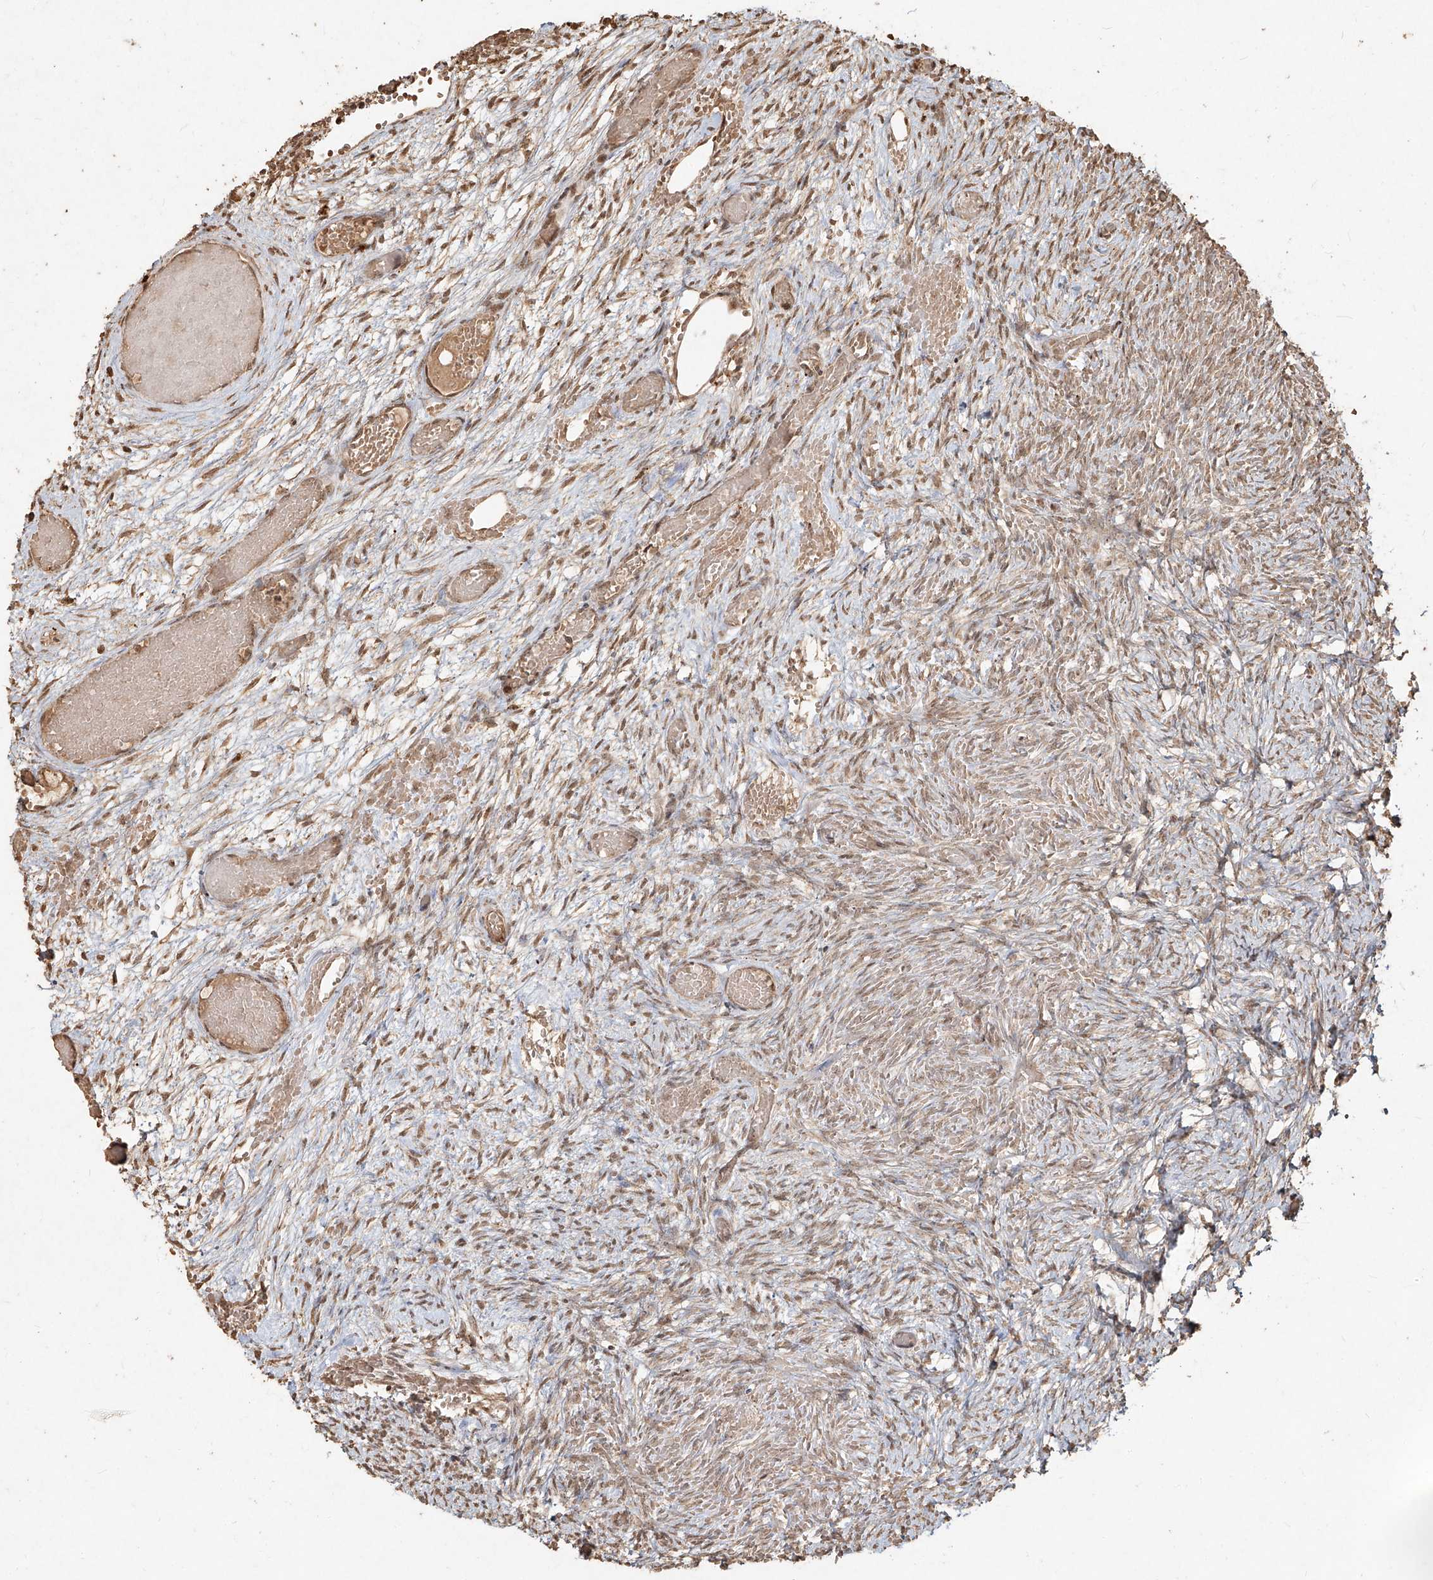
{"staining": {"intensity": "moderate", "quantity": "25%-75%", "location": "nuclear"}, "tissue": "ovary", "cell_type": "Ovarian stroma cells", "image_type": "normal", "snomed": [{"axis": "morphology", "description": "Adenocarcinoma, NOS"}, {"axis": "topography", "description": "Endometrium"}], "caption": "Brown immunohistochemical staining in normal human ovary reveals moderate nuclear staining in about 25%-75% of ovarian stroma cells.", "gene": "UBE2K", "patient": {"sex": "female", "age": 32}}